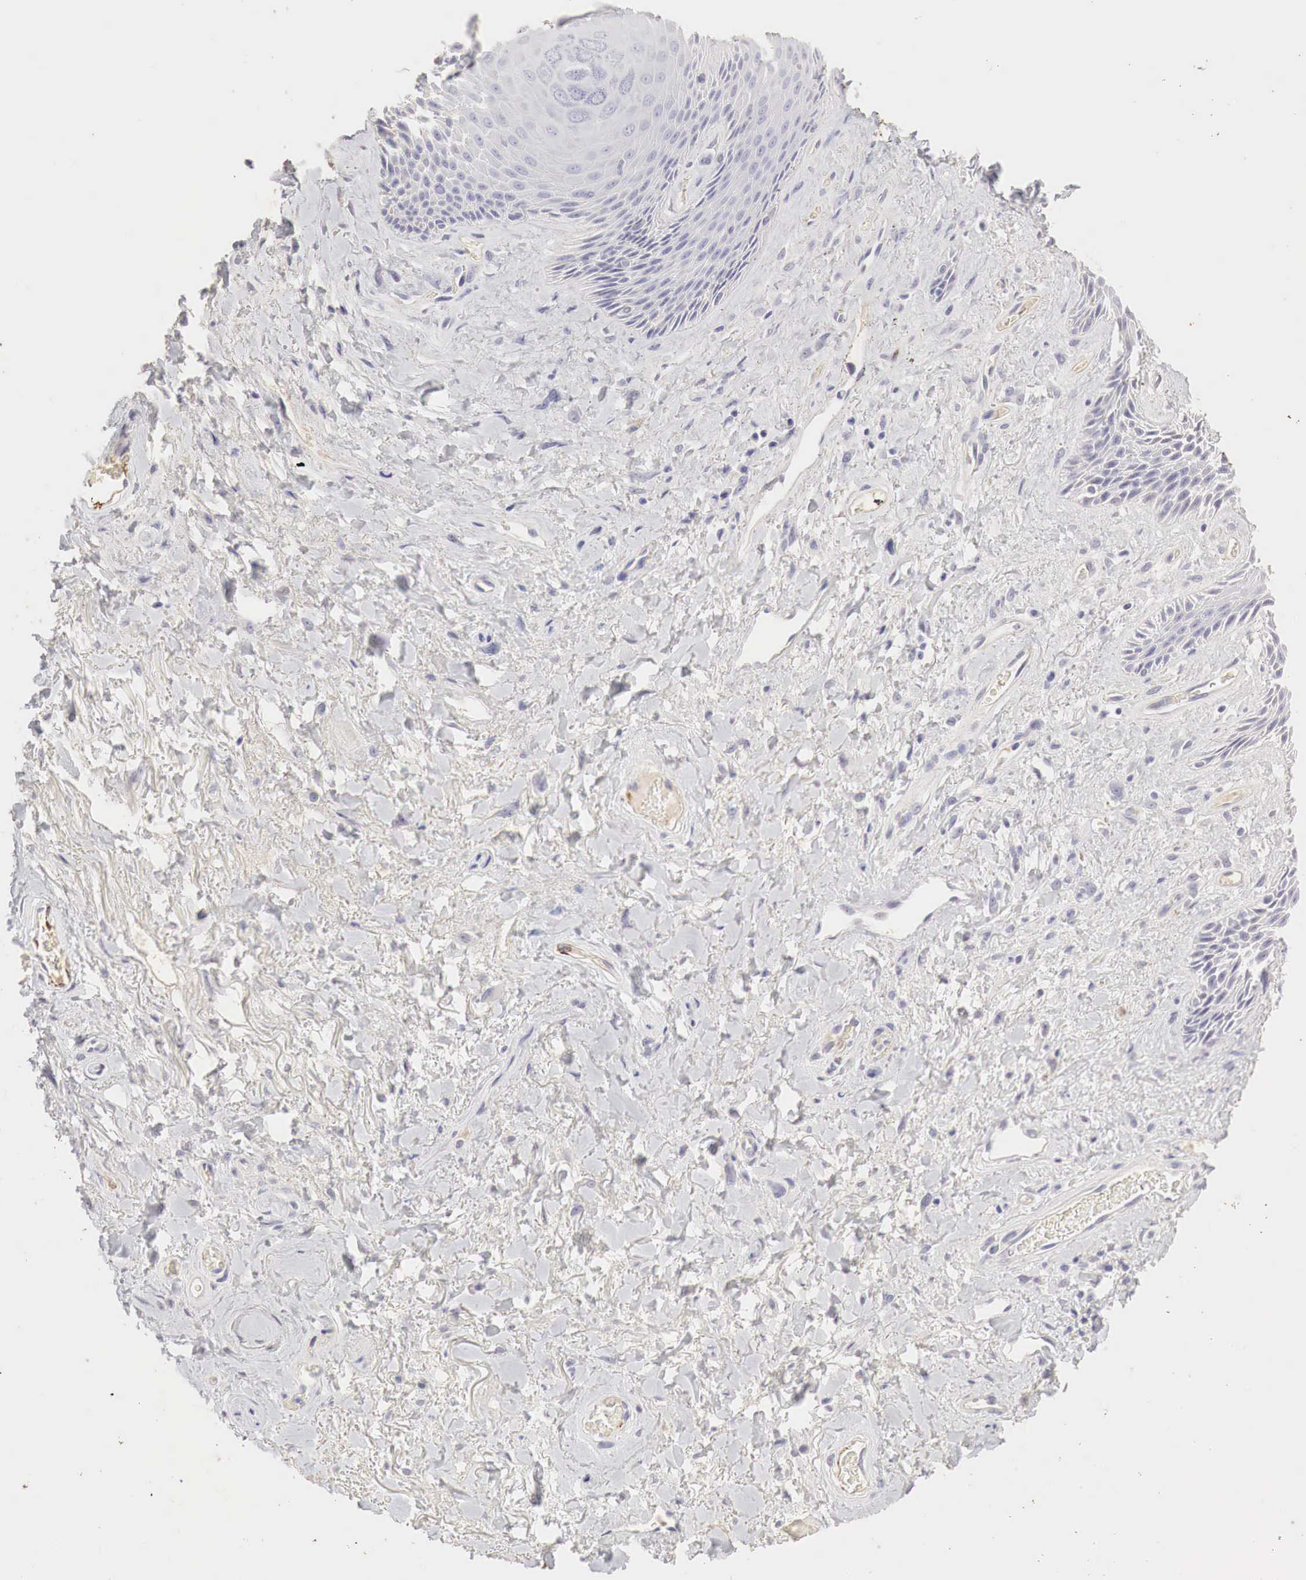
{"staining": {"intensity": "negative", "quantity": "none", "location": "none"}, "tissue": "skin", "cell_type": "Epidermal cells", "image_type": "normal", "snomed": [{"axis": "morphology", "description": "Normal tissue, NOS"}, {"axis": "topography", "description": "Anal"}], "caption": "This is an immunohistochemistry (IHC) histopathology image of unremarkable skin. There is no expression in epidermal cells.", "gene": "OTC", "patient": {"sex": "male", "age": 78}}